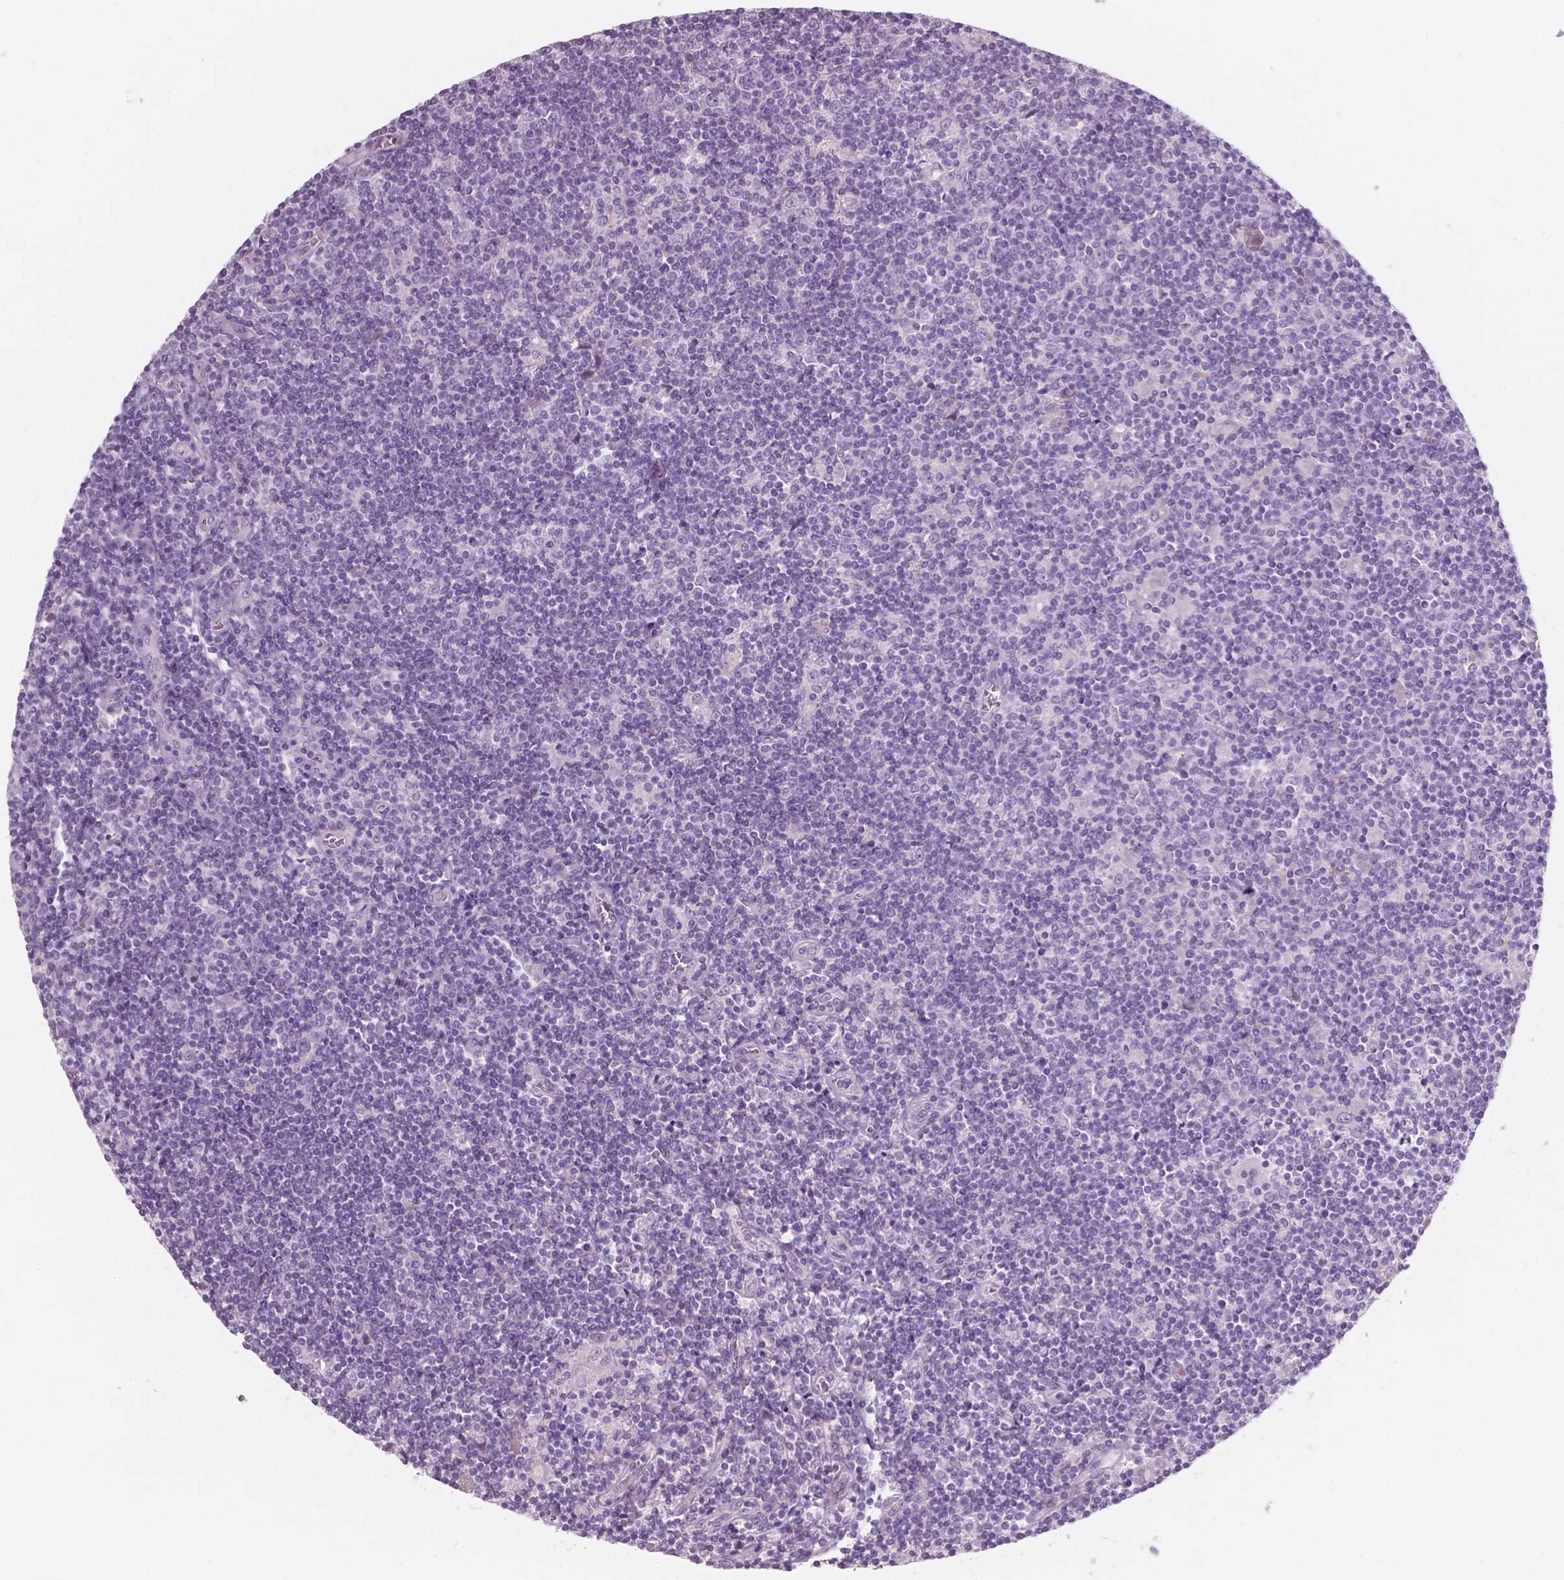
{"staining": {"intensity": "negative", "quantity": "none", "location": "none"}, "tissue": "lymphoma", "cell_type": "Tumor cells", "image_type": "cancer", "snomed": [{"axis": "morphology", "description": "Hodgkin's disease, NOS"}, {"axis": "topography", "description": "Lymph node"}], "caption": "A micrograph of lymphoma stained for a protein demonstrates no brown staining in tumor cells.", "gene": "AWAT1", "patient": {"sex": "male", "age": 40}}